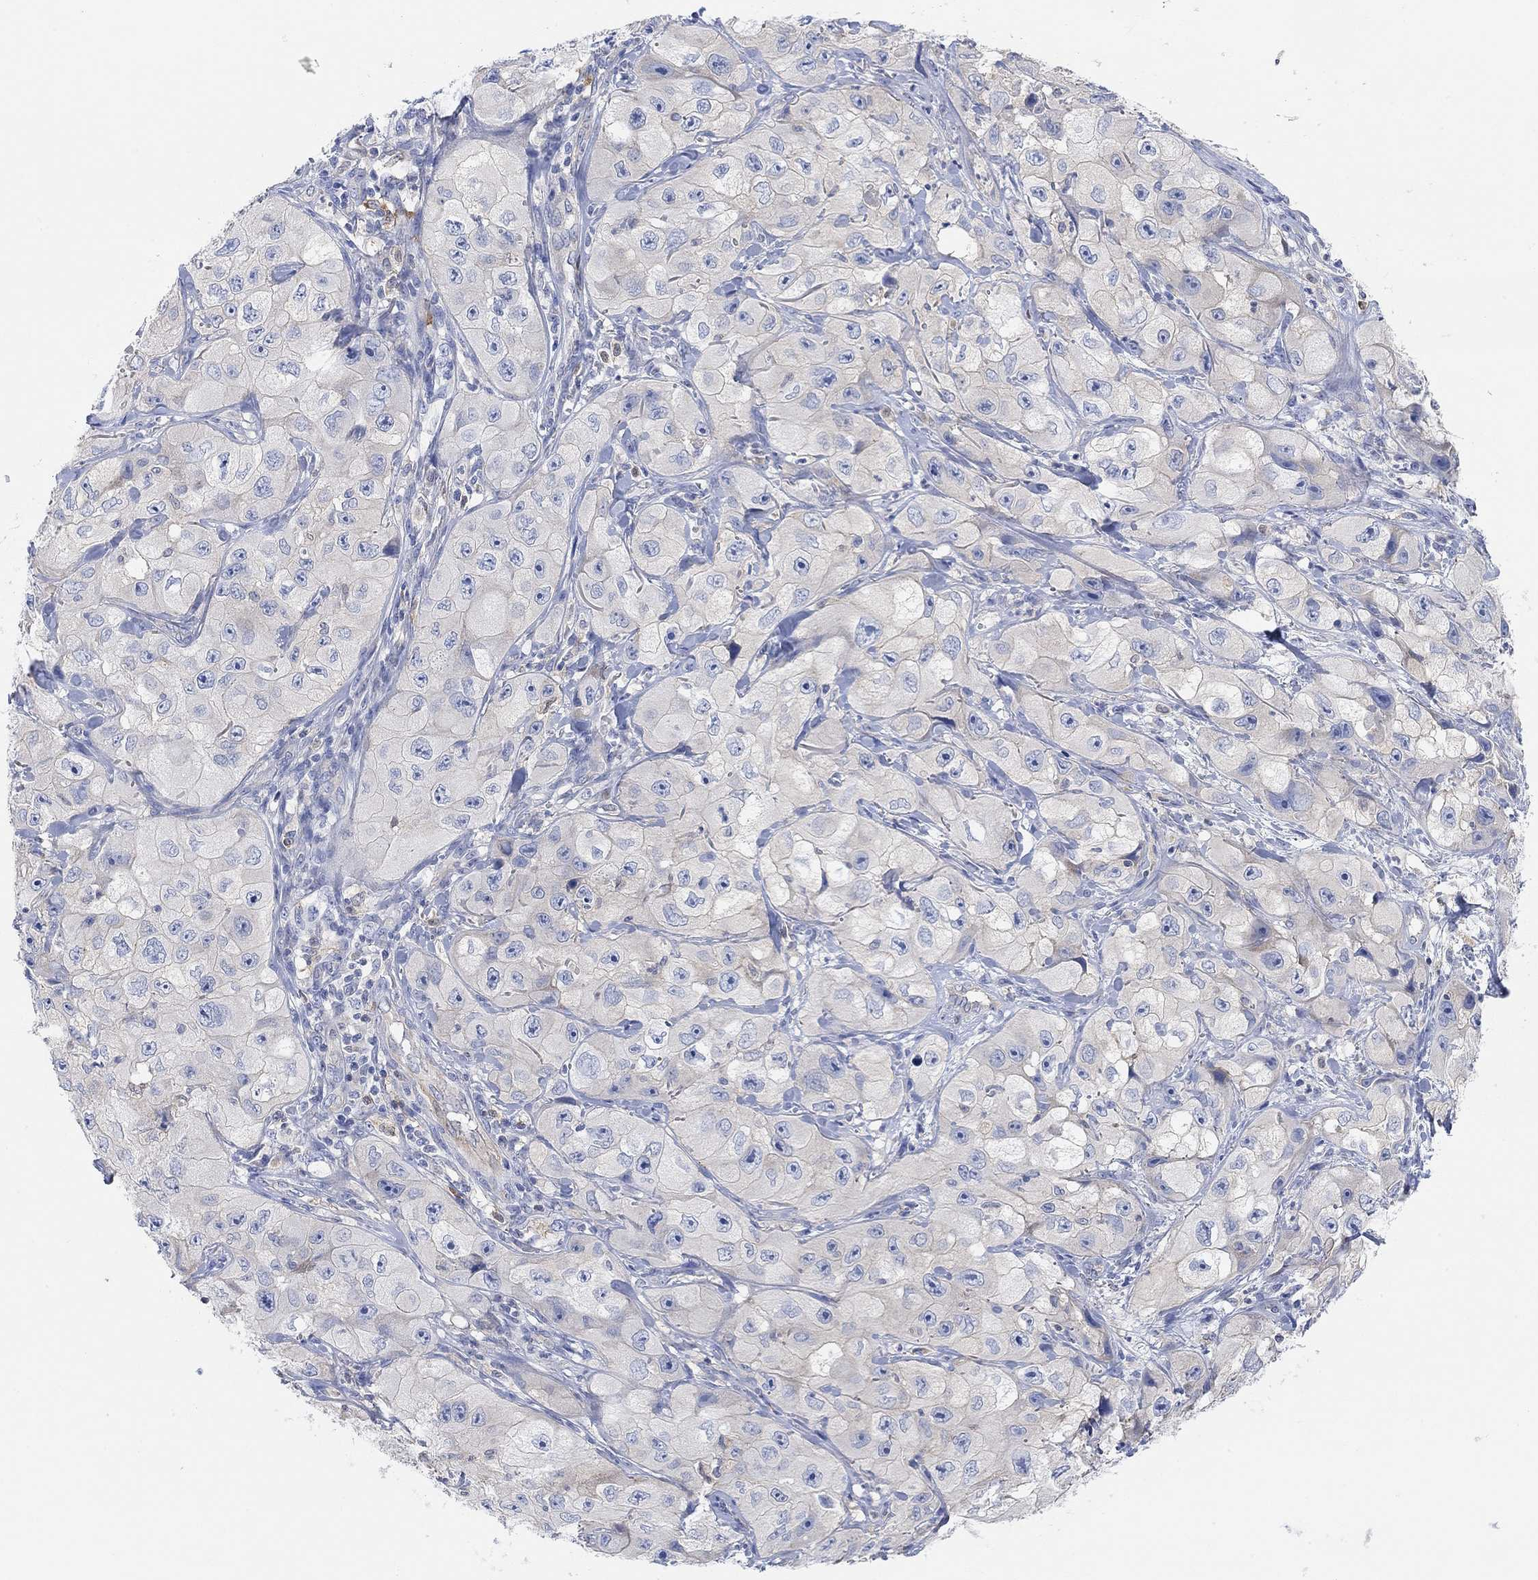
{"staining": {"intensity": "negative", "quantity": "none", "location": "none"}, "tissue": "skin cancer", "cell_type": "Tumor cells", "image_type": "cancer", "snomed": [{"axis": "morphology", "description": "Squamous cell carcinoma, NOS"}, {"axis": "topography", "description": "Skin"}, {"axis": "topography", "description": "Subcutis"}], "caption": "High power microscopy micrograph of an immunohistochemistry (IHC) histopathology image of skin squamous cell carcinoma, revealing no significant staining in tumor cells.", "gene": "RGS1", "patient": {"sex": "male", "age": 73}}